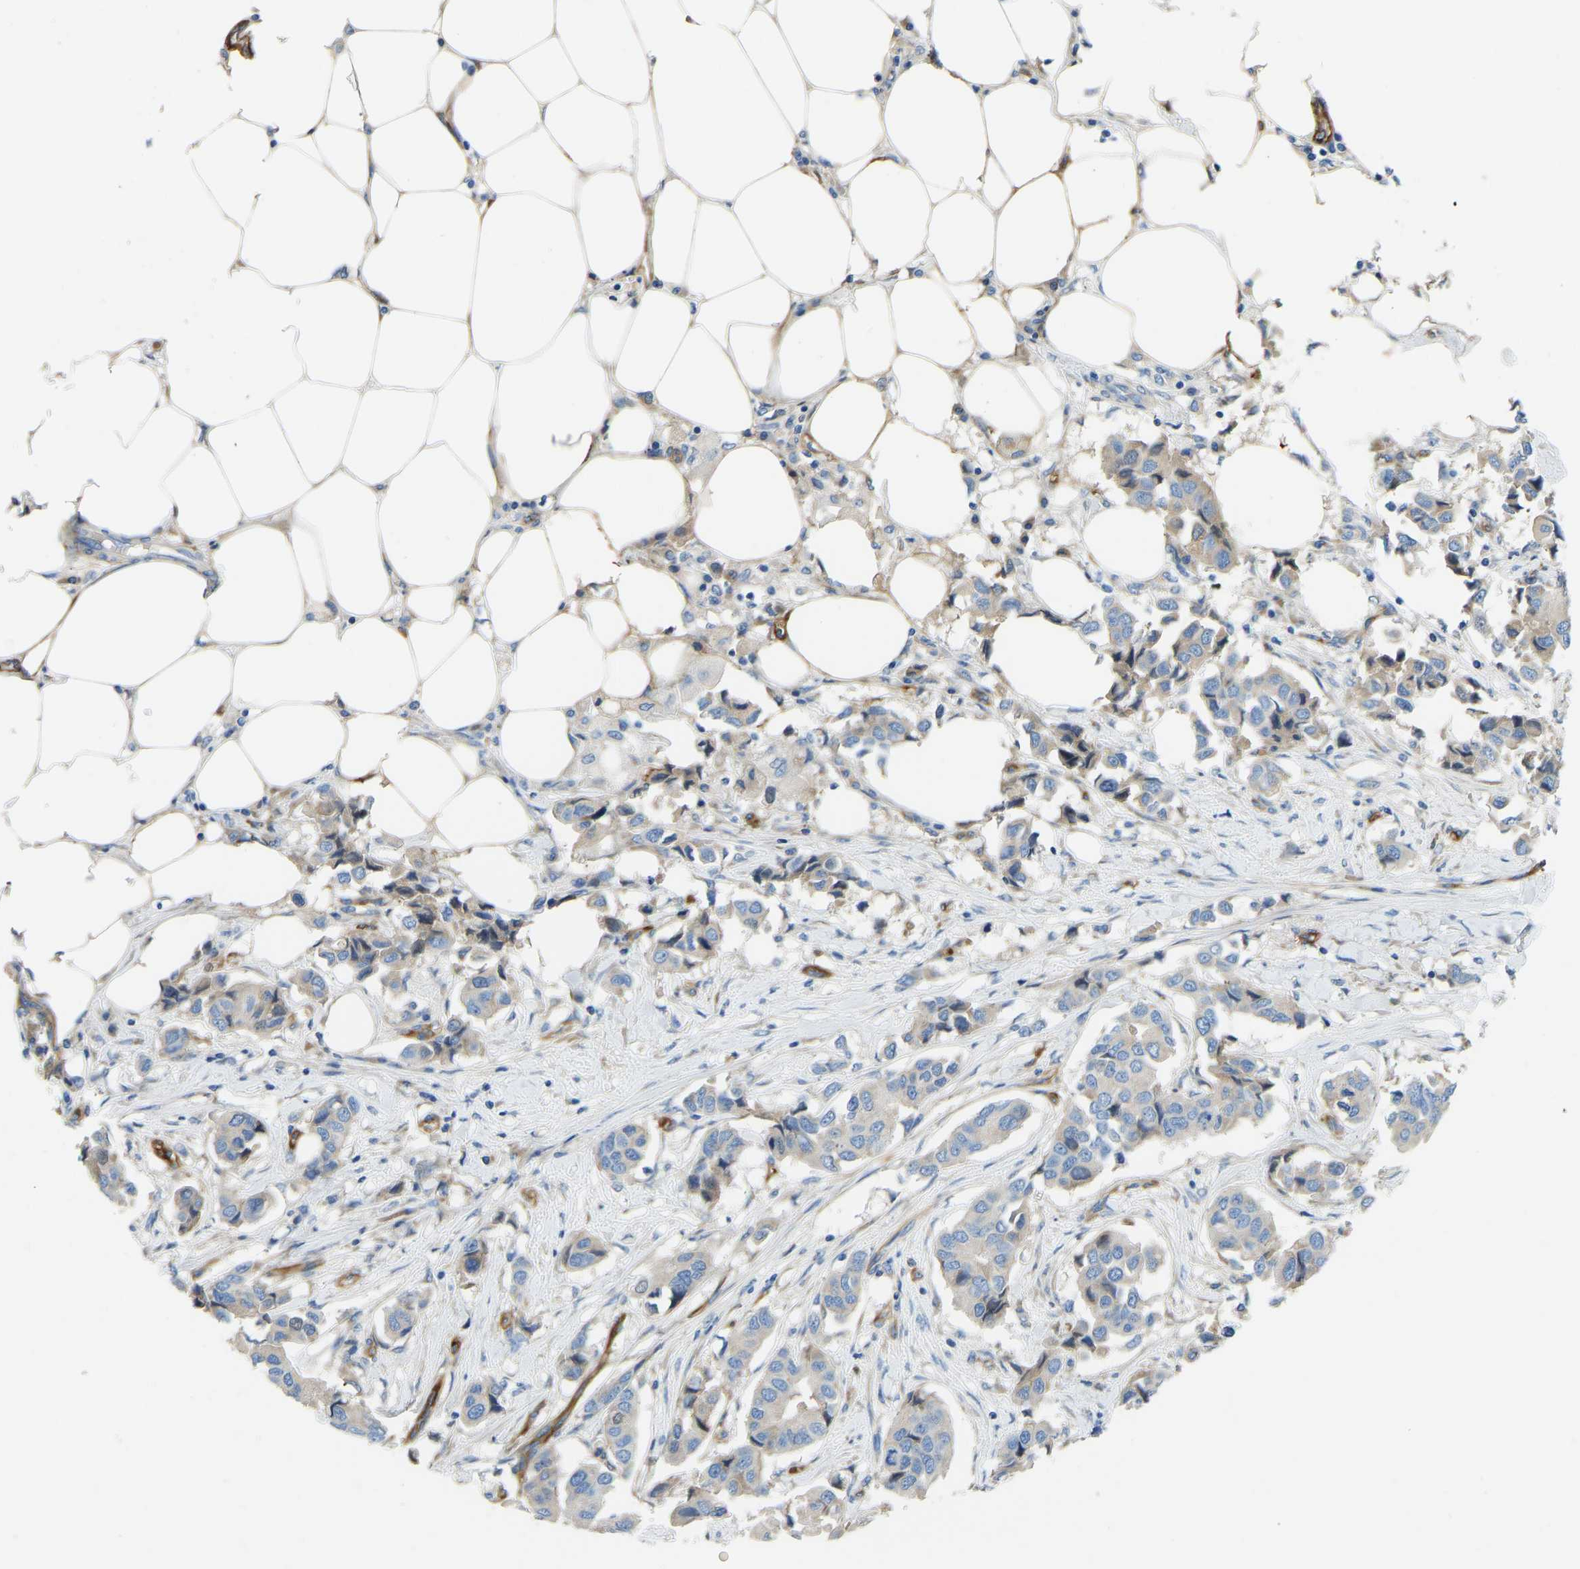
{"staining": {"intensity": "weak", "quantity": "<25%", "location": "cytoplasmic/membranous"}, "tissue": "breast cancer", "cell_type": "Tumor cells", "image_type": "cancer", "snomed": [{"axis": "morphology", "description": "Duct carcinoma"}, {"axis": "topography", "description": "Breast"}], "caption": "Breast cancer (infiltrating ductal carcinoma) was stained to show a protein in brown. There is no significant staining in tumor cells.", "gene": "COL15A1", "patient": {"sex": "female", "age": 80}}